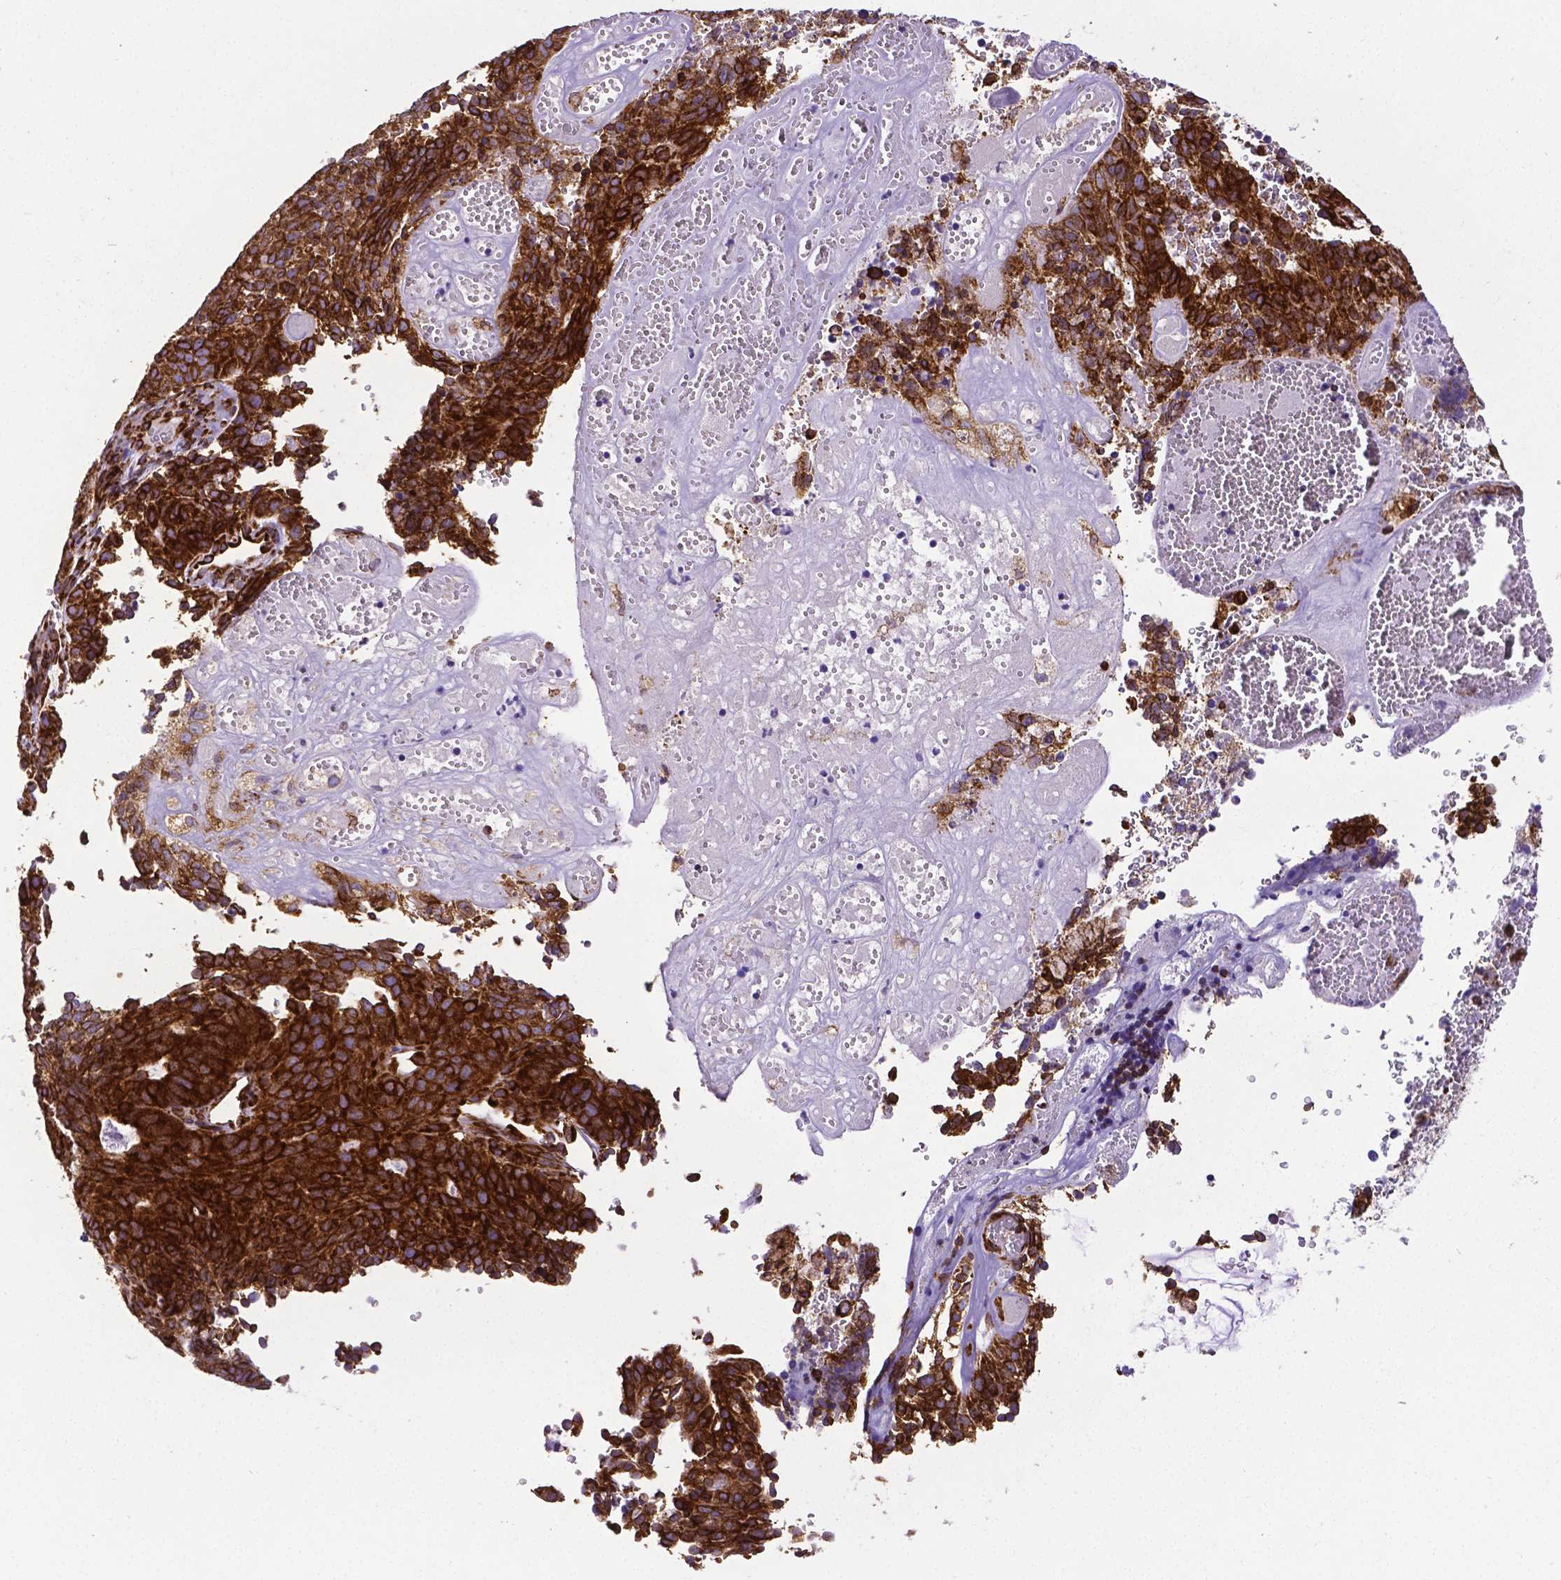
{"staining": {"intensity": "strong", "quantity": ">75%", "location": "cytoplasmic/membranous"}, "tissue": "cervical cancer", "cell_type": "Tumor cells", "image_type": "cancer", "snomed": [{"axis": "morphology", "description": "Adenocarcinoma, NOS"}, {"axis": "topography", "description": "Cervix"}], "caption": "This histopathology image exhibits immunohistochemistry staining of cervical adenocarcinoma, with high strong cytoplasmic/membranous positivity in about >75% of tumor cells.", "gene": "MTDH", "patient": {"sex": "female", "age": 38}}